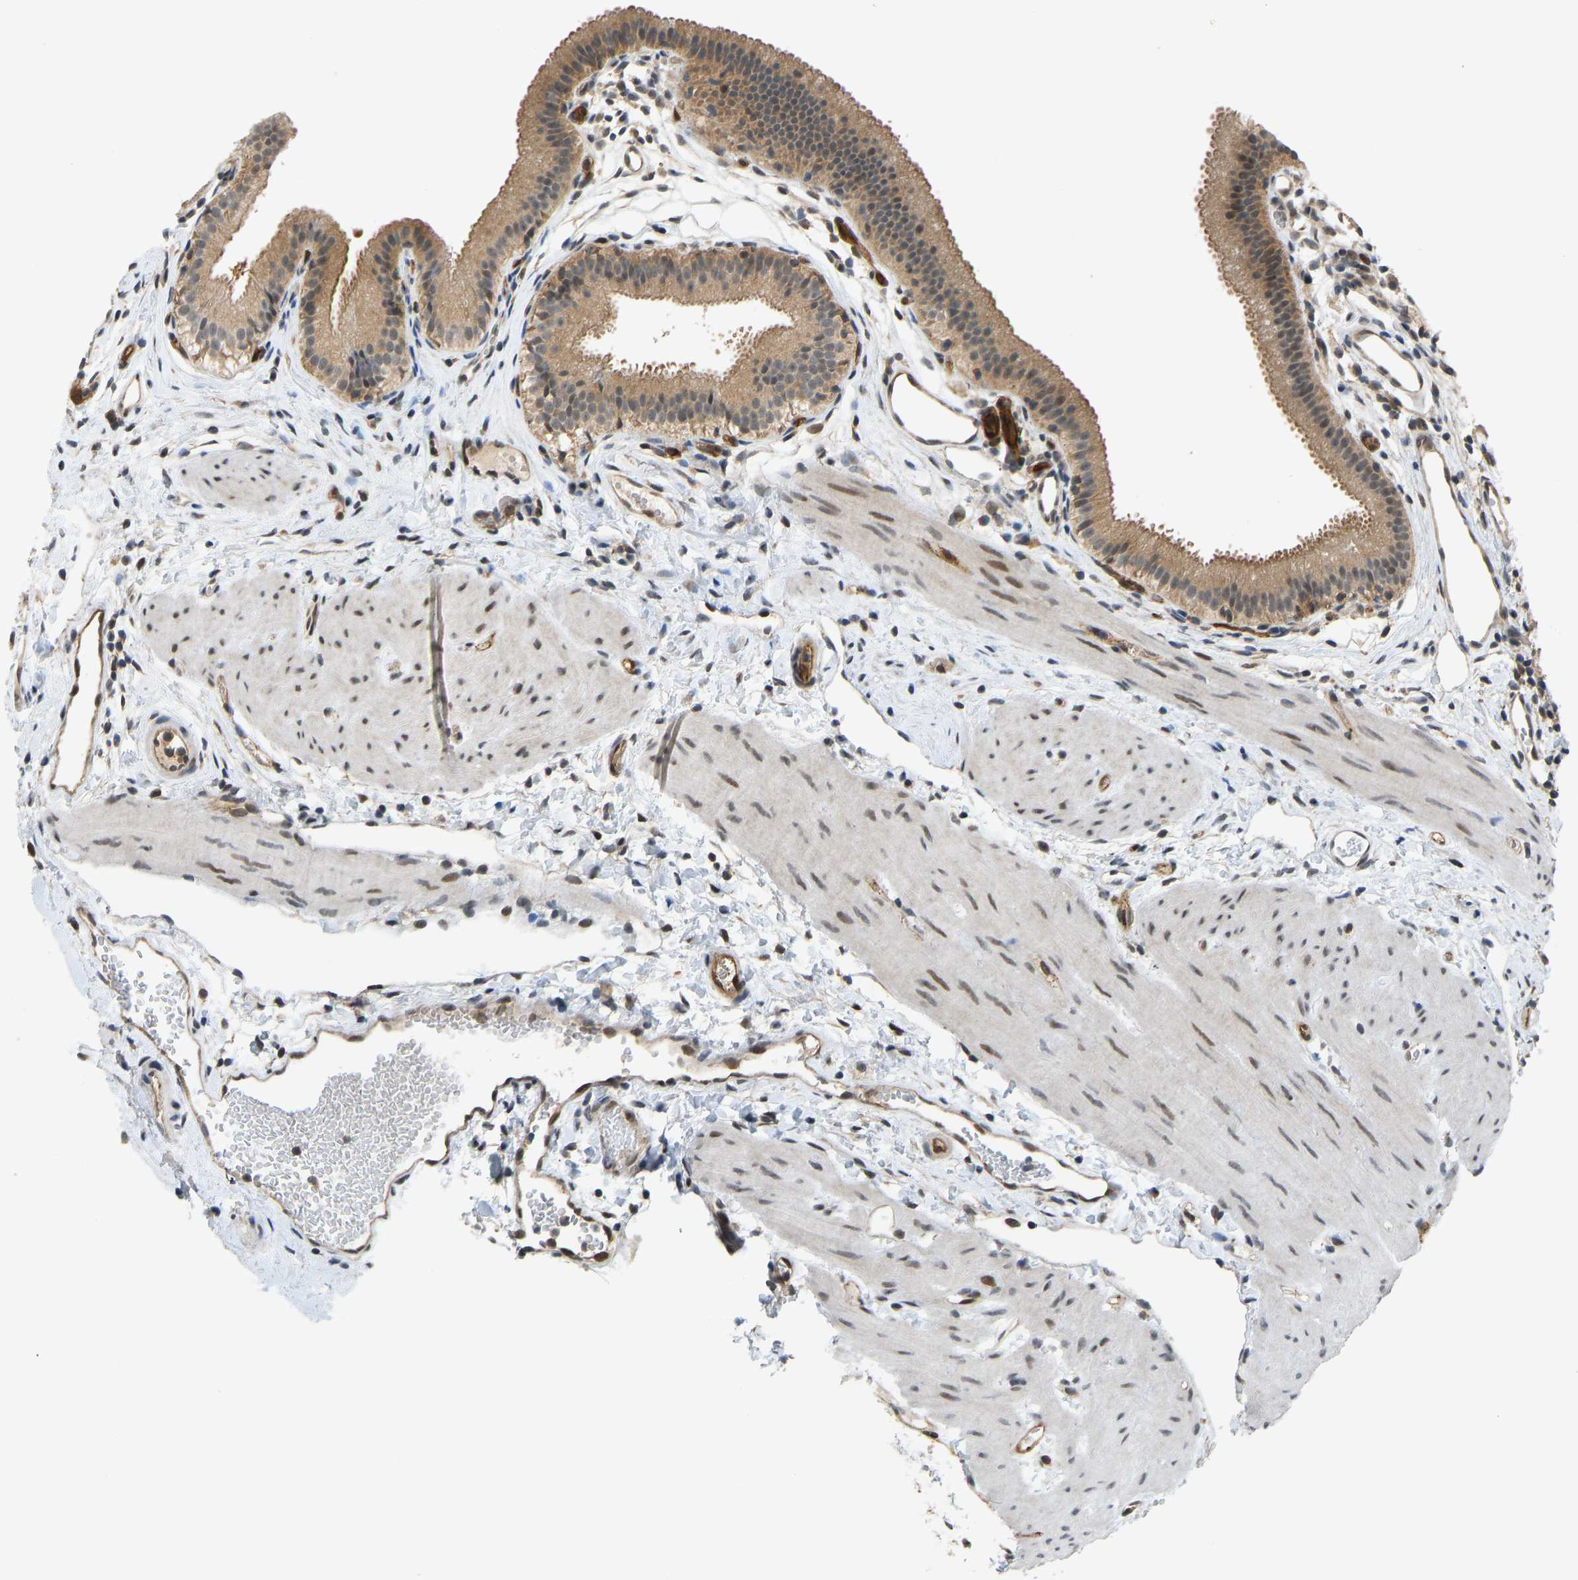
{"staining": {"intensity": "moderate", "quantity": ">75%", "location": "cytoplasmic/membranous"}, "tissue": "gallbladder", "cell_type": "Glandular cells", "image_type": "normal", "snomed": [{"axis": "morphology", "description": "Normal tissue, NOS"}, {"axis": "topography", "description": "Gallbladder"}], "caption": "This photomicrograph reveals immunohistochemistry (IHC) staining of unremarkable human gallbladder, with medium moderate cytoplasmic/membranous expression in approximately >75% of glandular cells.", "gene": "CCT8", "patient": {"sex": "female", "age": 26}}